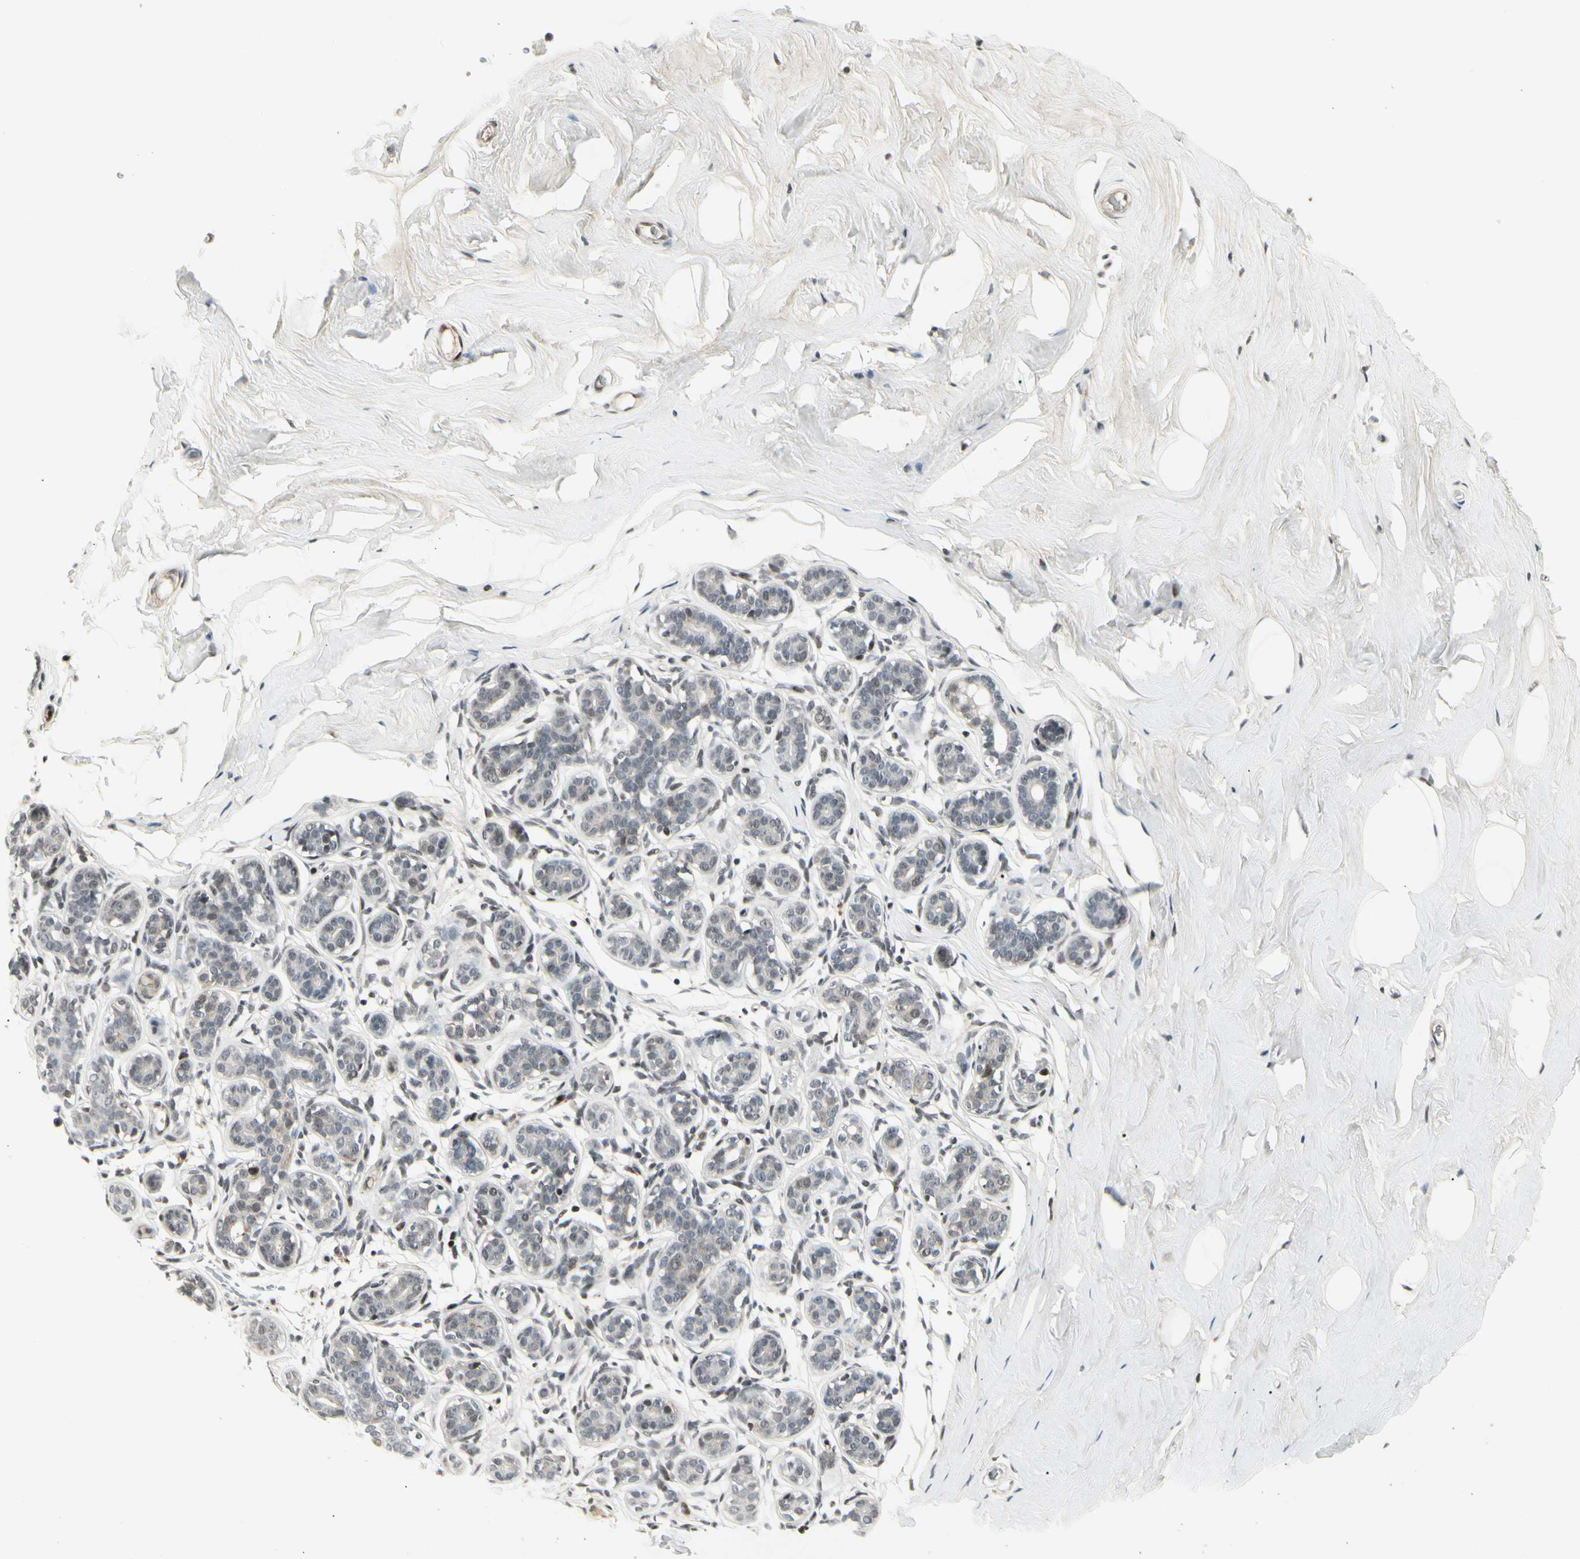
{"staining": {"intensity": "negative", "quantity": "none", "location": "none"}, "tissue": "breast", "cell_type": "Adipocytes", "image_type": "normal", "snomed": [{"axis": "morphology", "description": "Normal tissue, NOS"}, {"axis": "topography", "description": "Breast"}], "caption": "High power microscopy image of an immunohistochemistry histopathology image of normal breast, revealing no significant positivity in adipocytes.", "gene": "FOXJ2", "patient": {"sex": "female", "age": 75}}